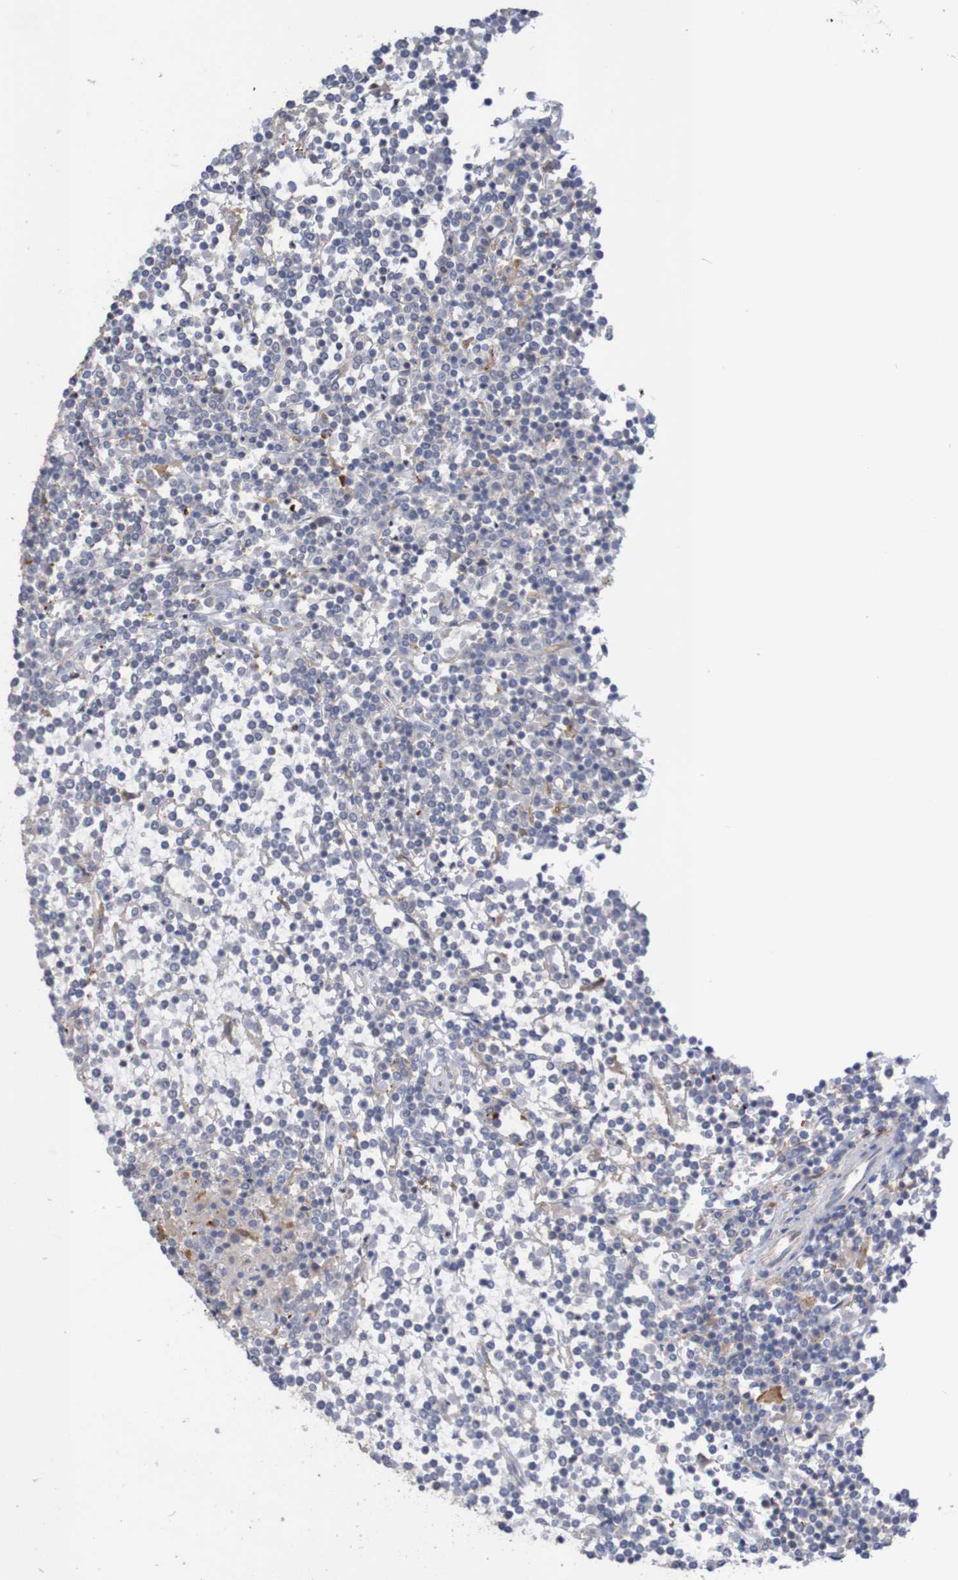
{"staining": {"intensity": "negative", "quantity": "none", "location": "none"}, "tissue": "lymphoma", "cell_type": "Tumor cells", "image_type": "cancer", "snomed": [{"axis": "morphology", "description": "Malignant lymphoma, non-Hodgkin's type, Low grade"}, {"axis": "topography", "description": "Spleen"}], "caption": "Immunohistochemistry histopathology image of neoplastic tissue: low-grade malignant lymphoma, non-Hodgkin's type stained with DAB (3,3'-diaminobenzidine) shows no significant protein positivity in tumor cells.", "gene": "PHYH", "patient": {"sex": "female", "age": 19}}